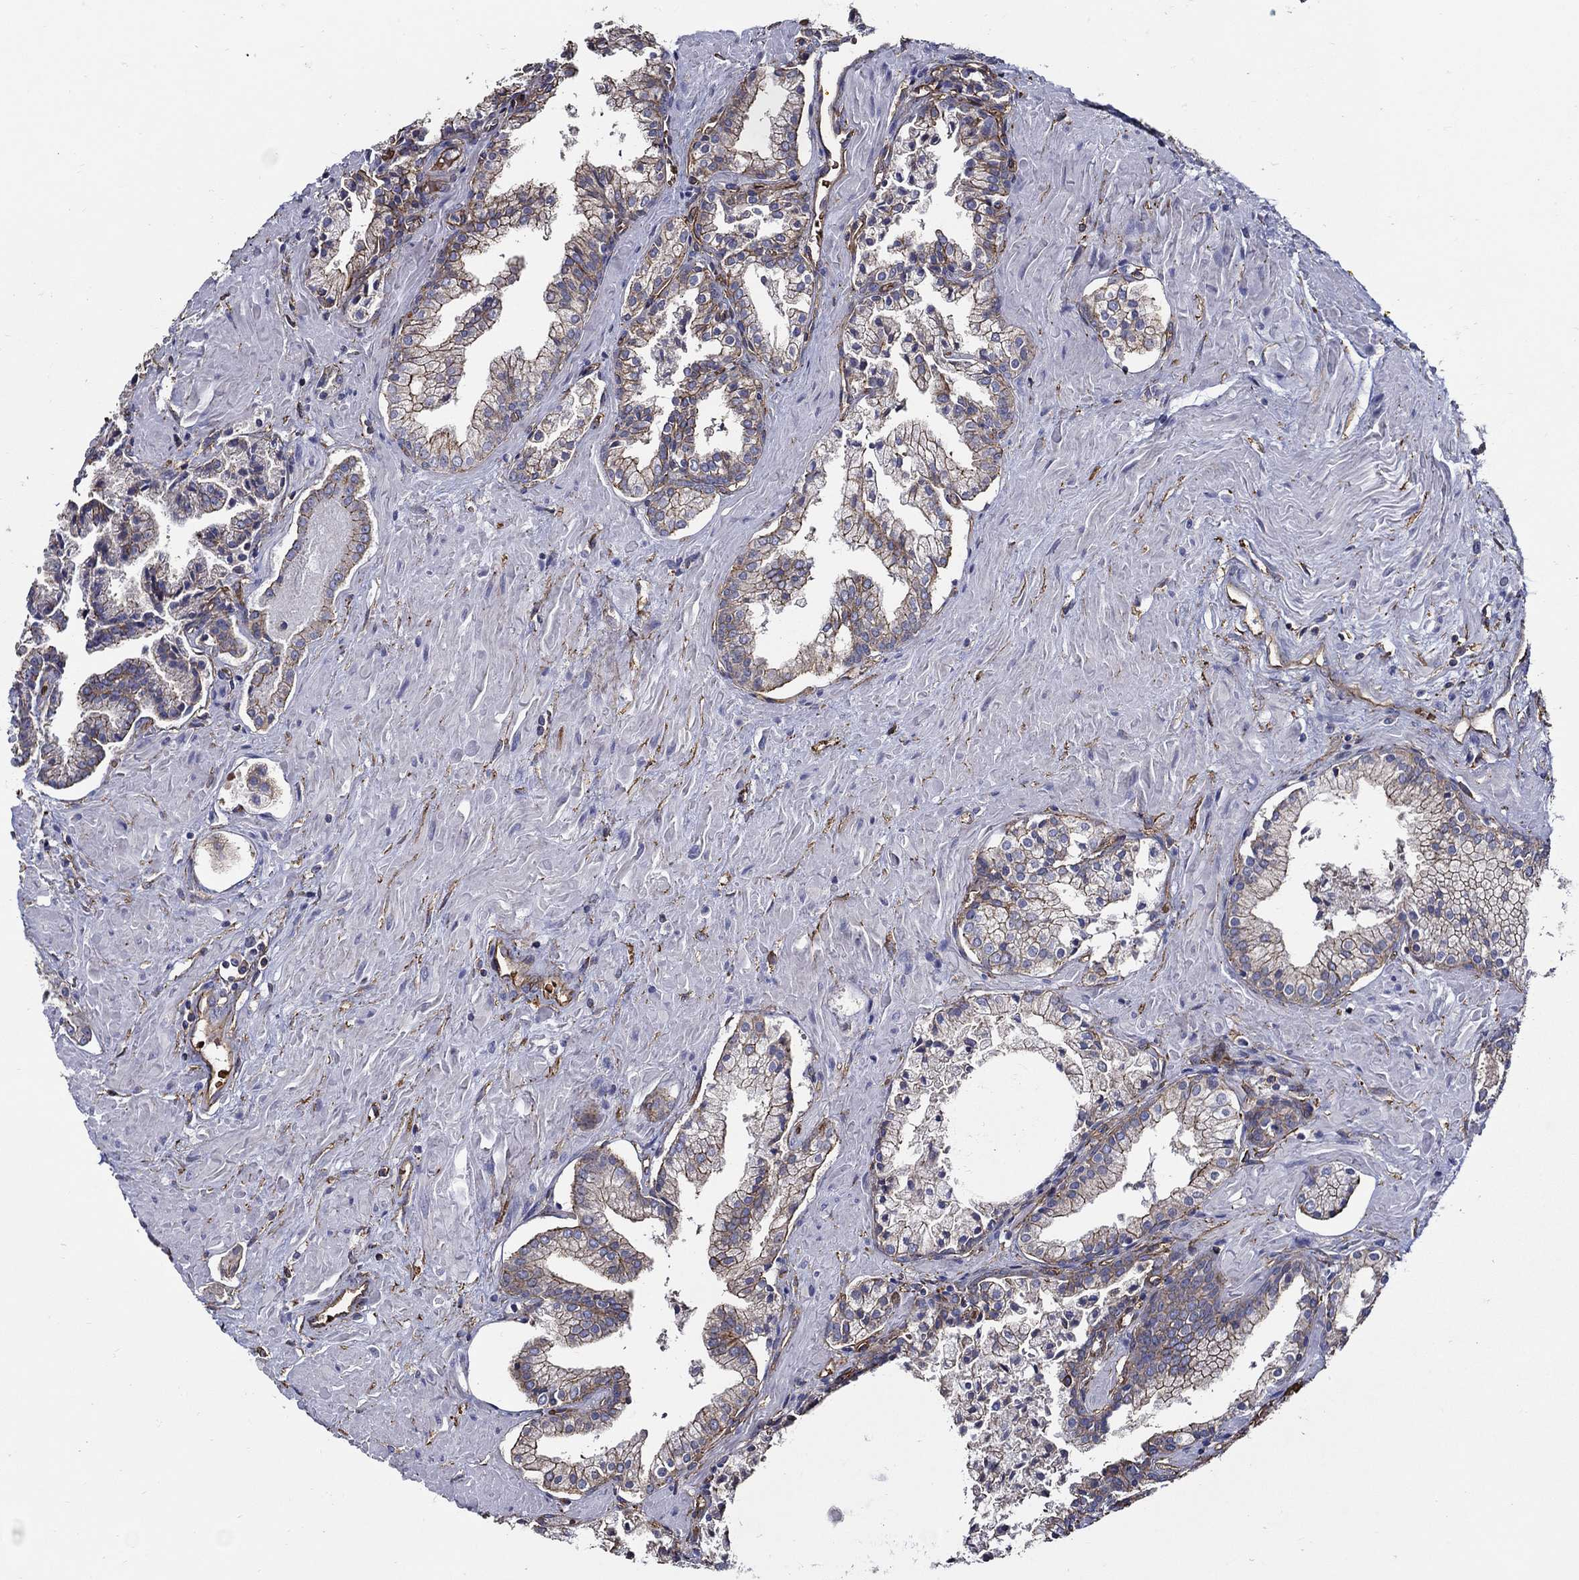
{"staining": {"intensity": "strong", "quantity": "25%-75%", "location": "cytoplasmic/membranous"}, "tissue": "prostate cancer", "cell_type": "Tumor cells", "image_type": "cancer", "snomed": [{"axis": "morphology", "description": "Adenocarcinoma, NOS"}, {"axis": "topography", "description": "Prostate and seminal vesicle, NOS"}, {"axis": "topography", "description": "Prostate"}], "caption": "The micrograph exhibits staining of adenocarcinoma (prostate), revealing strong cytoplasmic/membranous protein expression (brown color) within tumor cells. Immunohistochemistry (ihc) stains the protein in brown and the nuclei are stained blue.", "gene": "APBB3", "patient": {"sex": "male", "age": 44}}